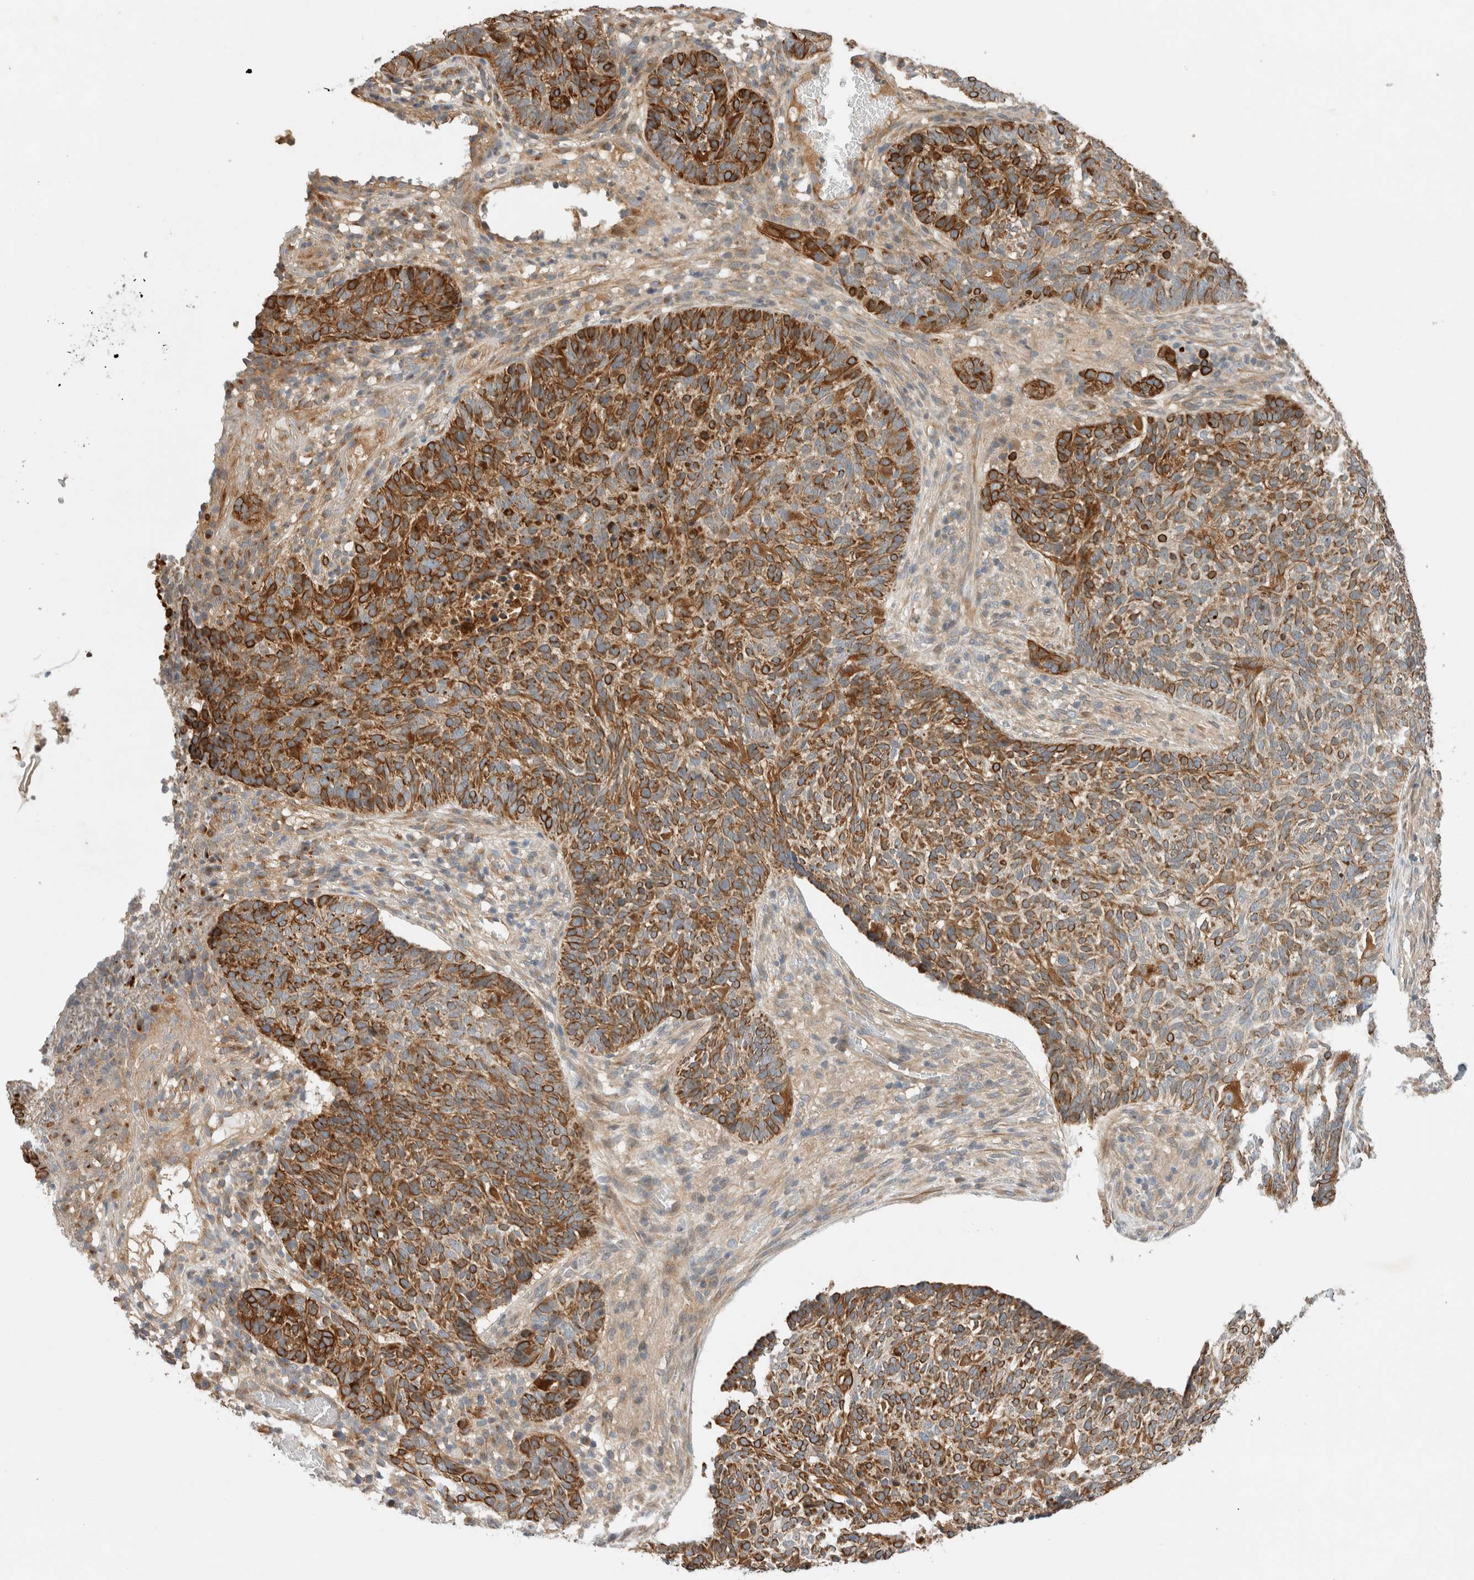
{"staining": {"intensity": "strong", "quantity": "25%-75%", "location": "cytoplasmic/membranous"}, "tissue": "skin cancer", "cell_type": "Tumor cells", "image_type": "cancer", "snomed": [{"axis": "morphology", "description": "Basal cell carcinoma"}, {"axis": "topography", "description": "Skin"}], "caption": "This image demonstrates IHC staining of skin basal cell carcinoma, with high strong cytoplasmic/membranous staining in about 25%-75% of tumor cells.", "gene": "ARMC9", "patient": {"sex": "male", "age": 85}}